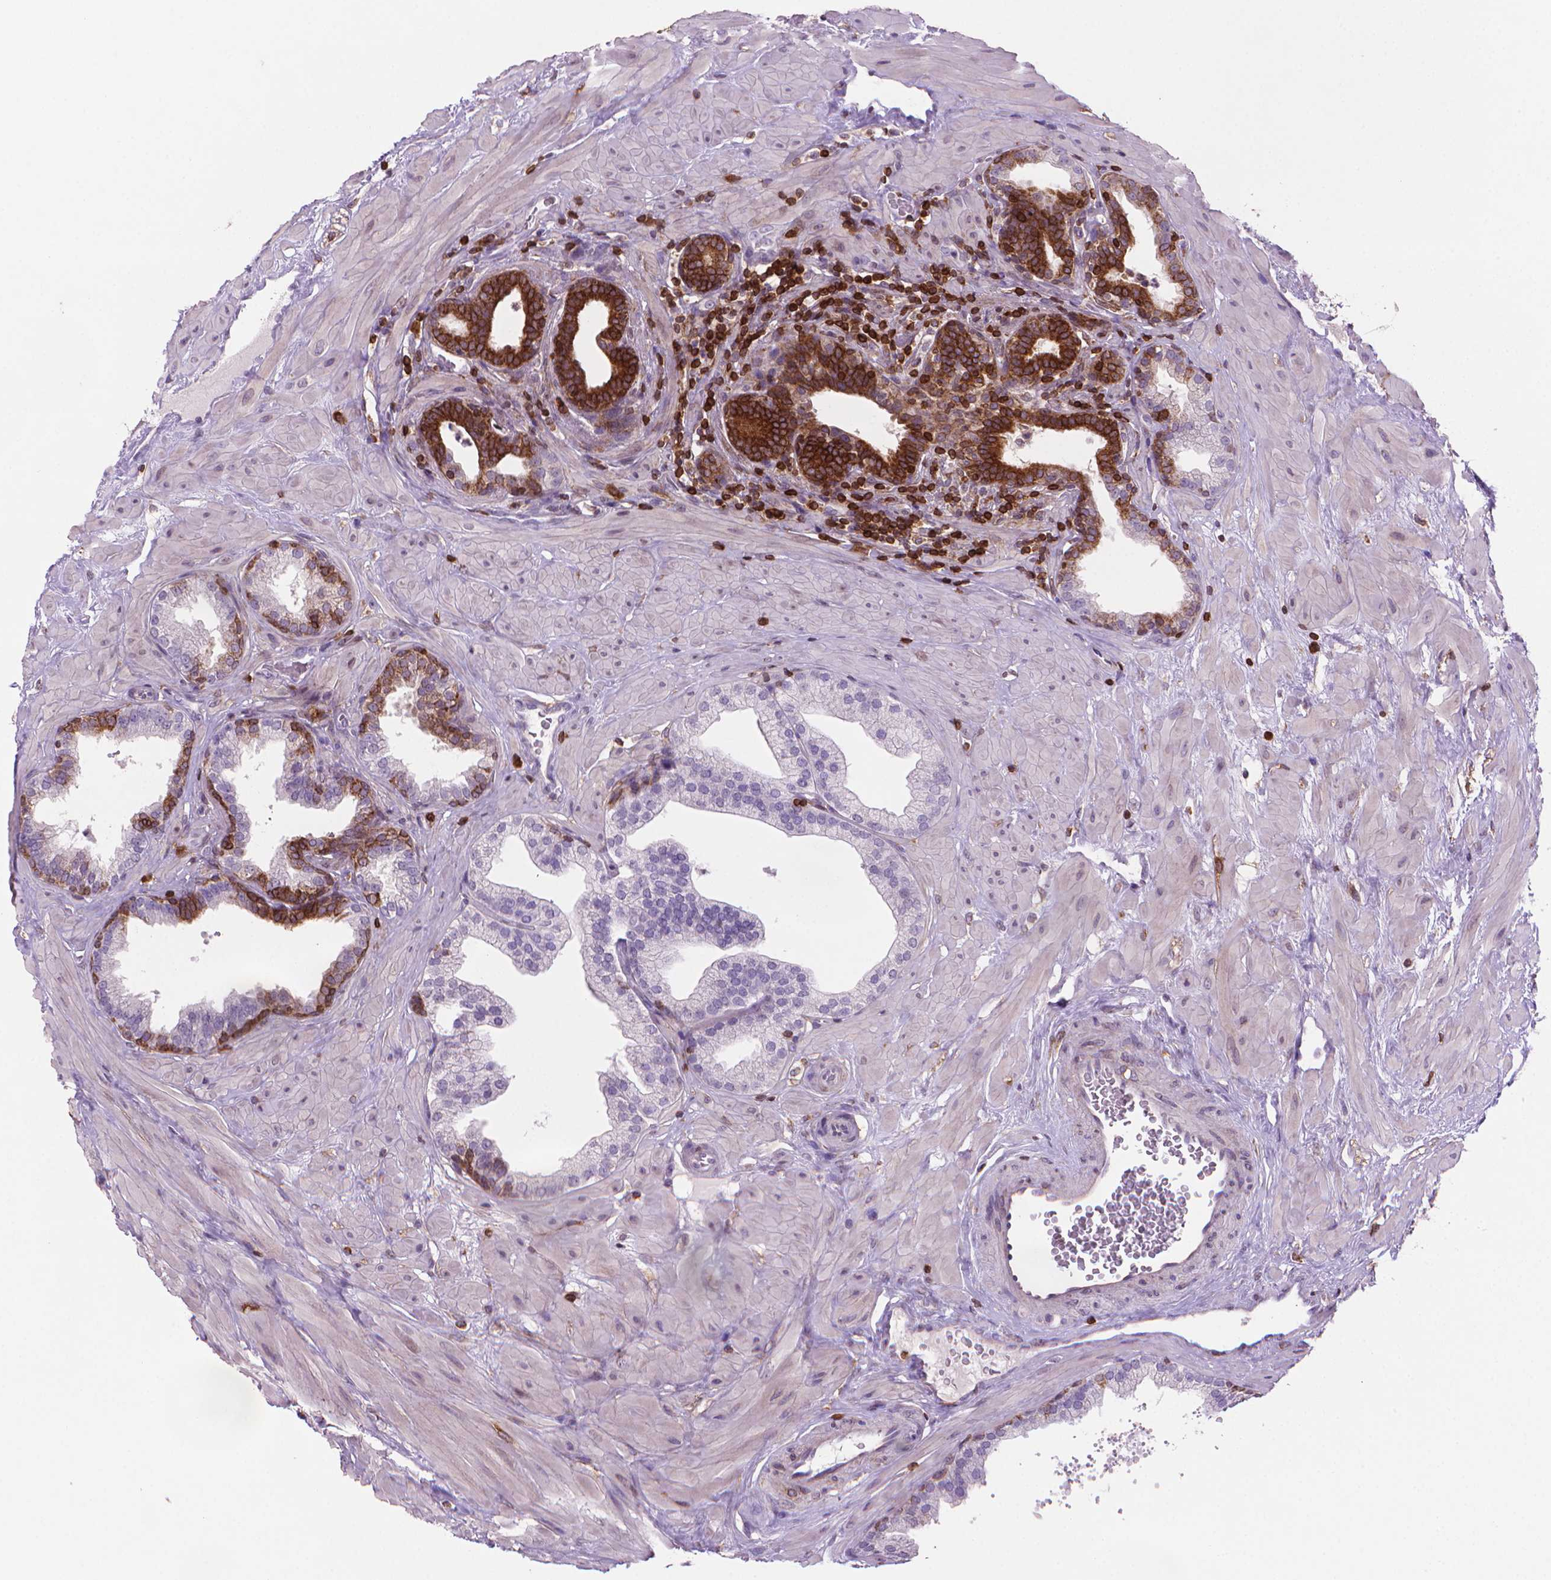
{"staining": {"intensity": "strong", "quantity": ">75%", "location": "cytoplasmic/membranous"}, "tissue": "prostate", "cell_type": "Glandular cells", "image_type": "normal", "snomed": [{"axis": "morphology", "description": "Normal tissue, NOS"}, {"axis": "topography", "description": "Prostate"}], "caption": "A brown stain labels strong cytoplasmic/membranous positivity of a protein in glandular cells of normal prostate.", "gene": "BCL2", "patient": {"sex": "male", "age": 37}}